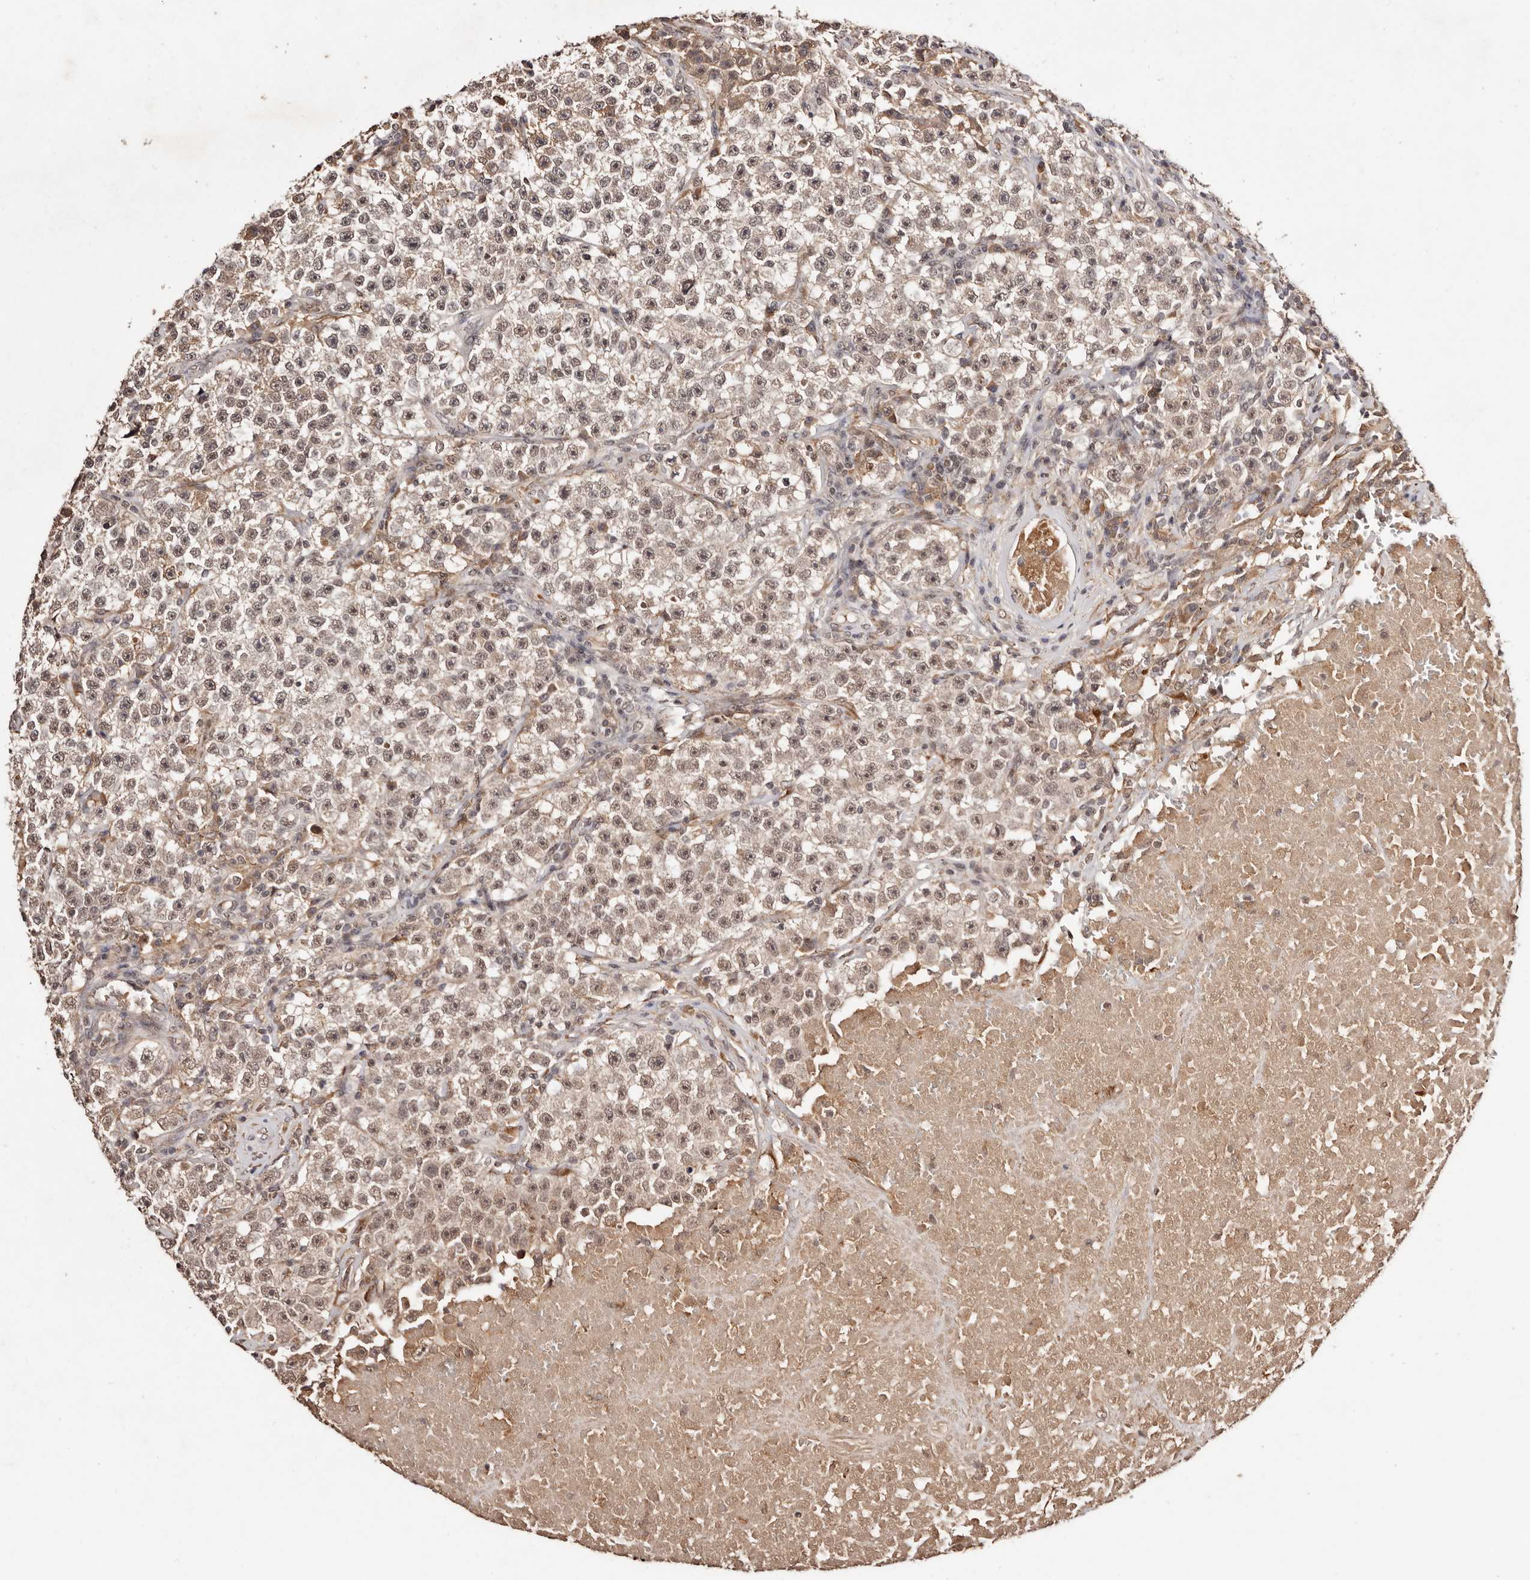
{"staining": {"intensity": "weak", "quantity": ">75%", "location": "nuclear"}, "tissue": "testis cancer", "cell_type": "Tumor cells", "image_type": "cancer", "snomed": [{"axis": "morphology", "description": "Seminoma, NOS"}, {"axis": "topography", "description": "Testis"}], "caption": "Testis cancer stained with a brown dye exhibits weak nuclear positive positivity in approximately >75% of tumor cells.", "gene": "BICRAL", "patient": {"sex": "male", "age": 22}}